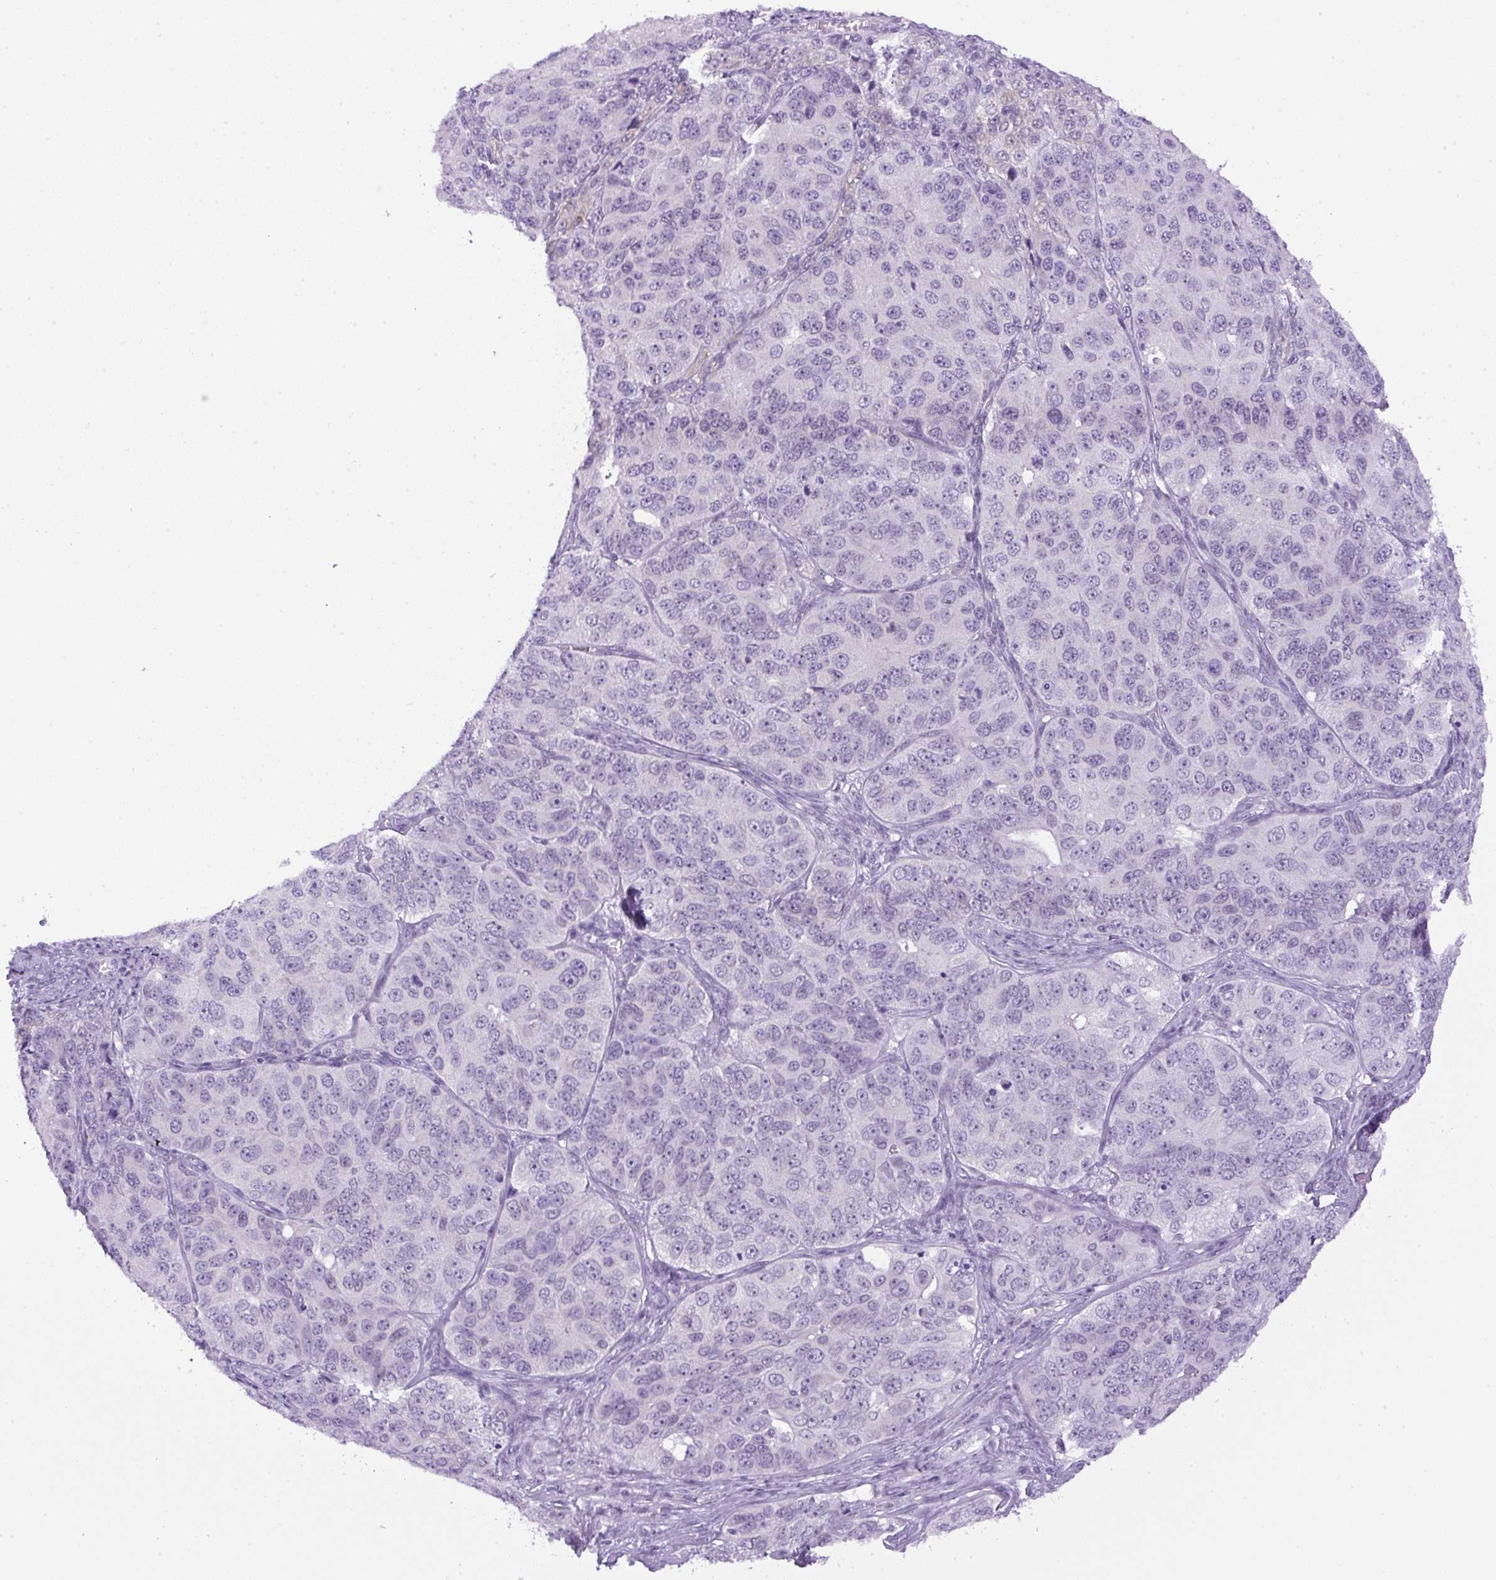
{"staining": {"intensity": "negative", "quantity": "none", "location": "none"}, "tissue": "ovarian cancer", "cell_type": "Tumor cells", "image_type": "cancer", "snomed": [{"axis": "morphology", "description": "Carcinoma, endometroid"}, {"axis": "topography", "description": "Ovary"}], "caption": "Immunohistochemical staining of endometroid carcinoma (ovarian) reveals no significant expression in tumor cells.", "gene": "RHBDD2", "patient": {"sex": "female", "age": 51}}